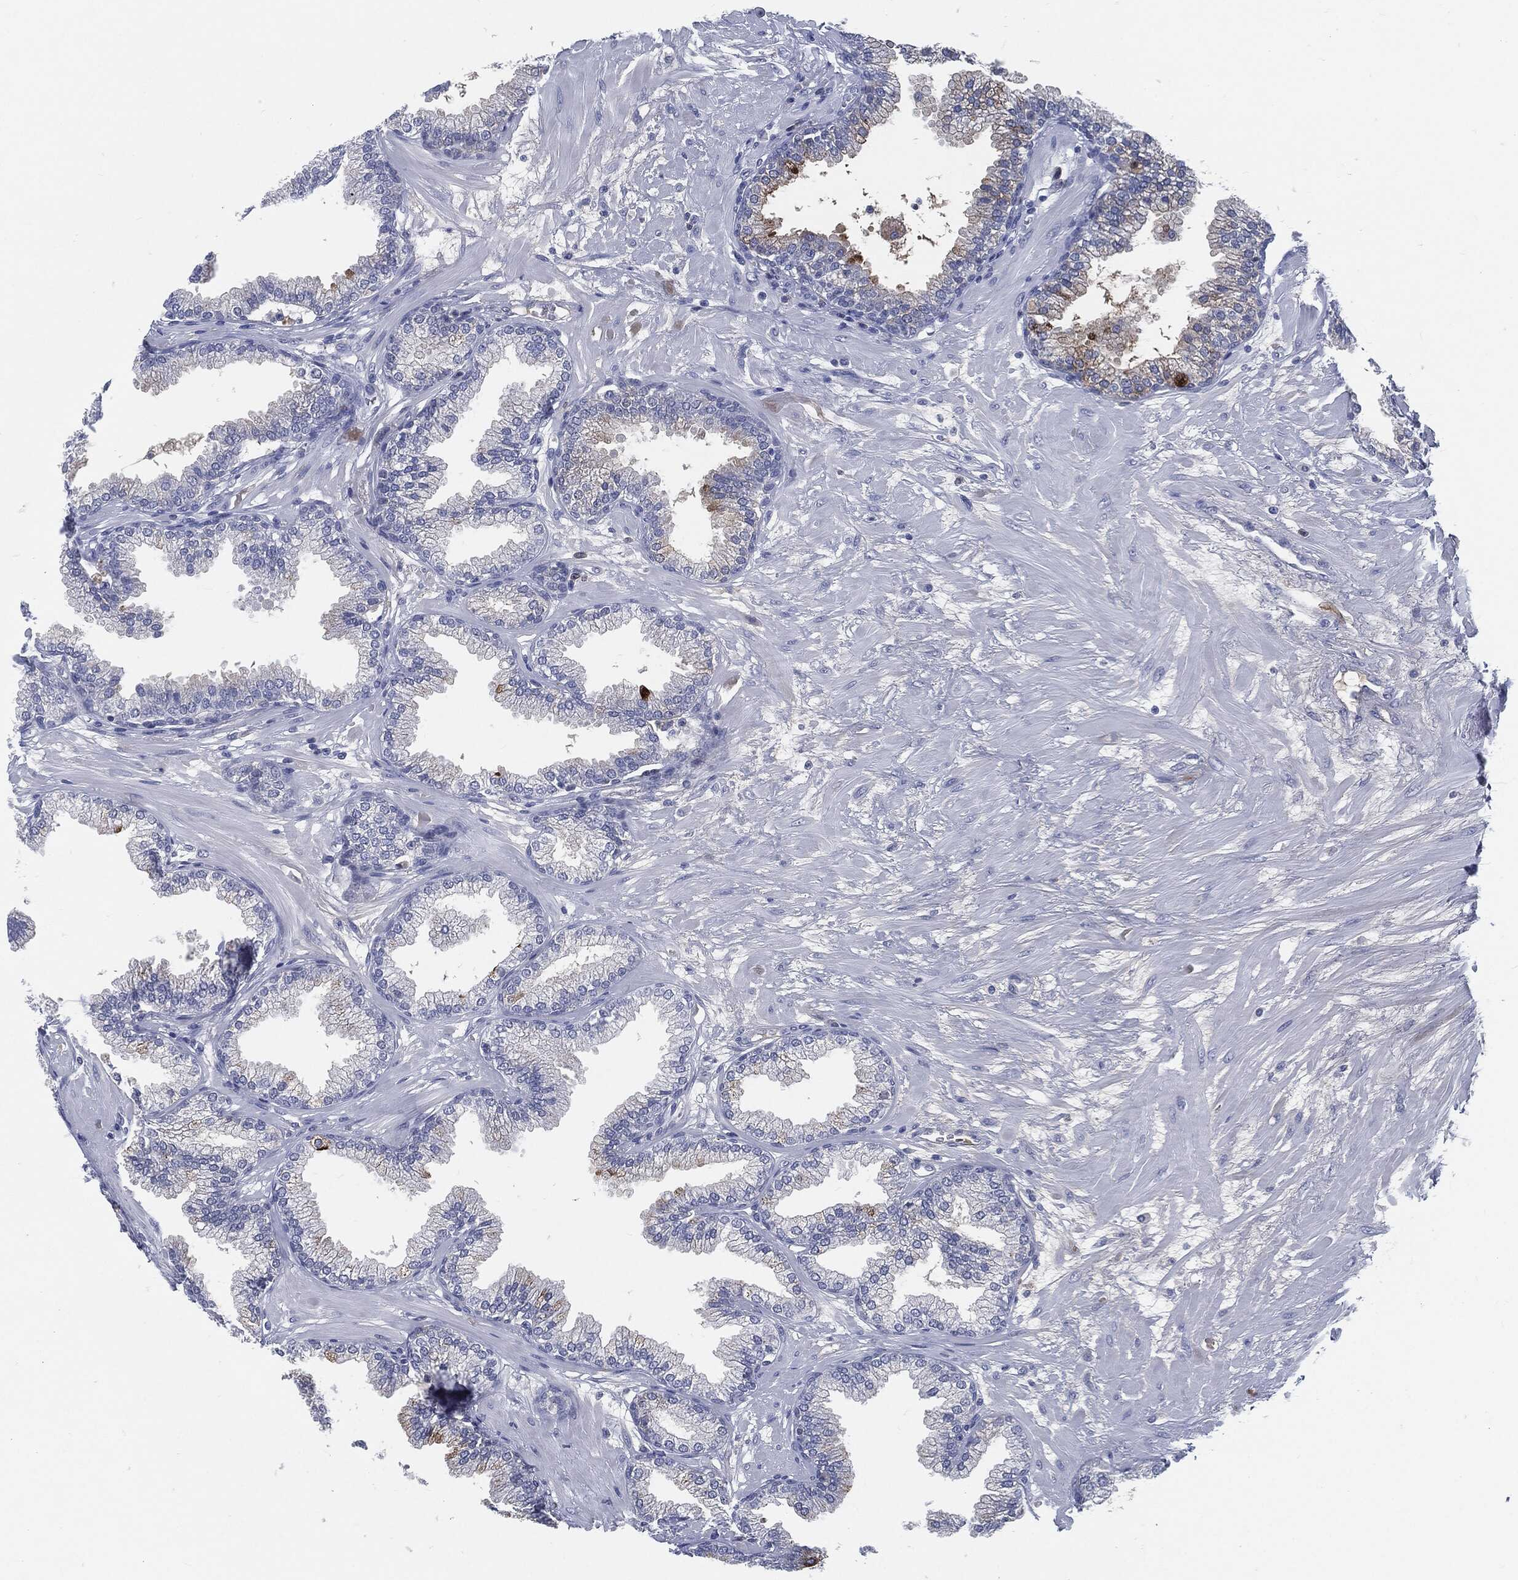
{"staining": {"intensity": "negative", "quantity": "none", "location": "none"}, "tissue": "prostate", "cell_type": "Glandular cells", "image_type": "normal", "snomed": [{"axis": "morphology", "description": "Normal tissue, NOS"}, {"axis": "topography", "description": "Prostate"}], "caption": "Prostate stained for a protein using immunohistochemistry (IHC) displays no staining glandular cells.", "gene": "MST1", "patient": {"sex": "male", "age": 64}}